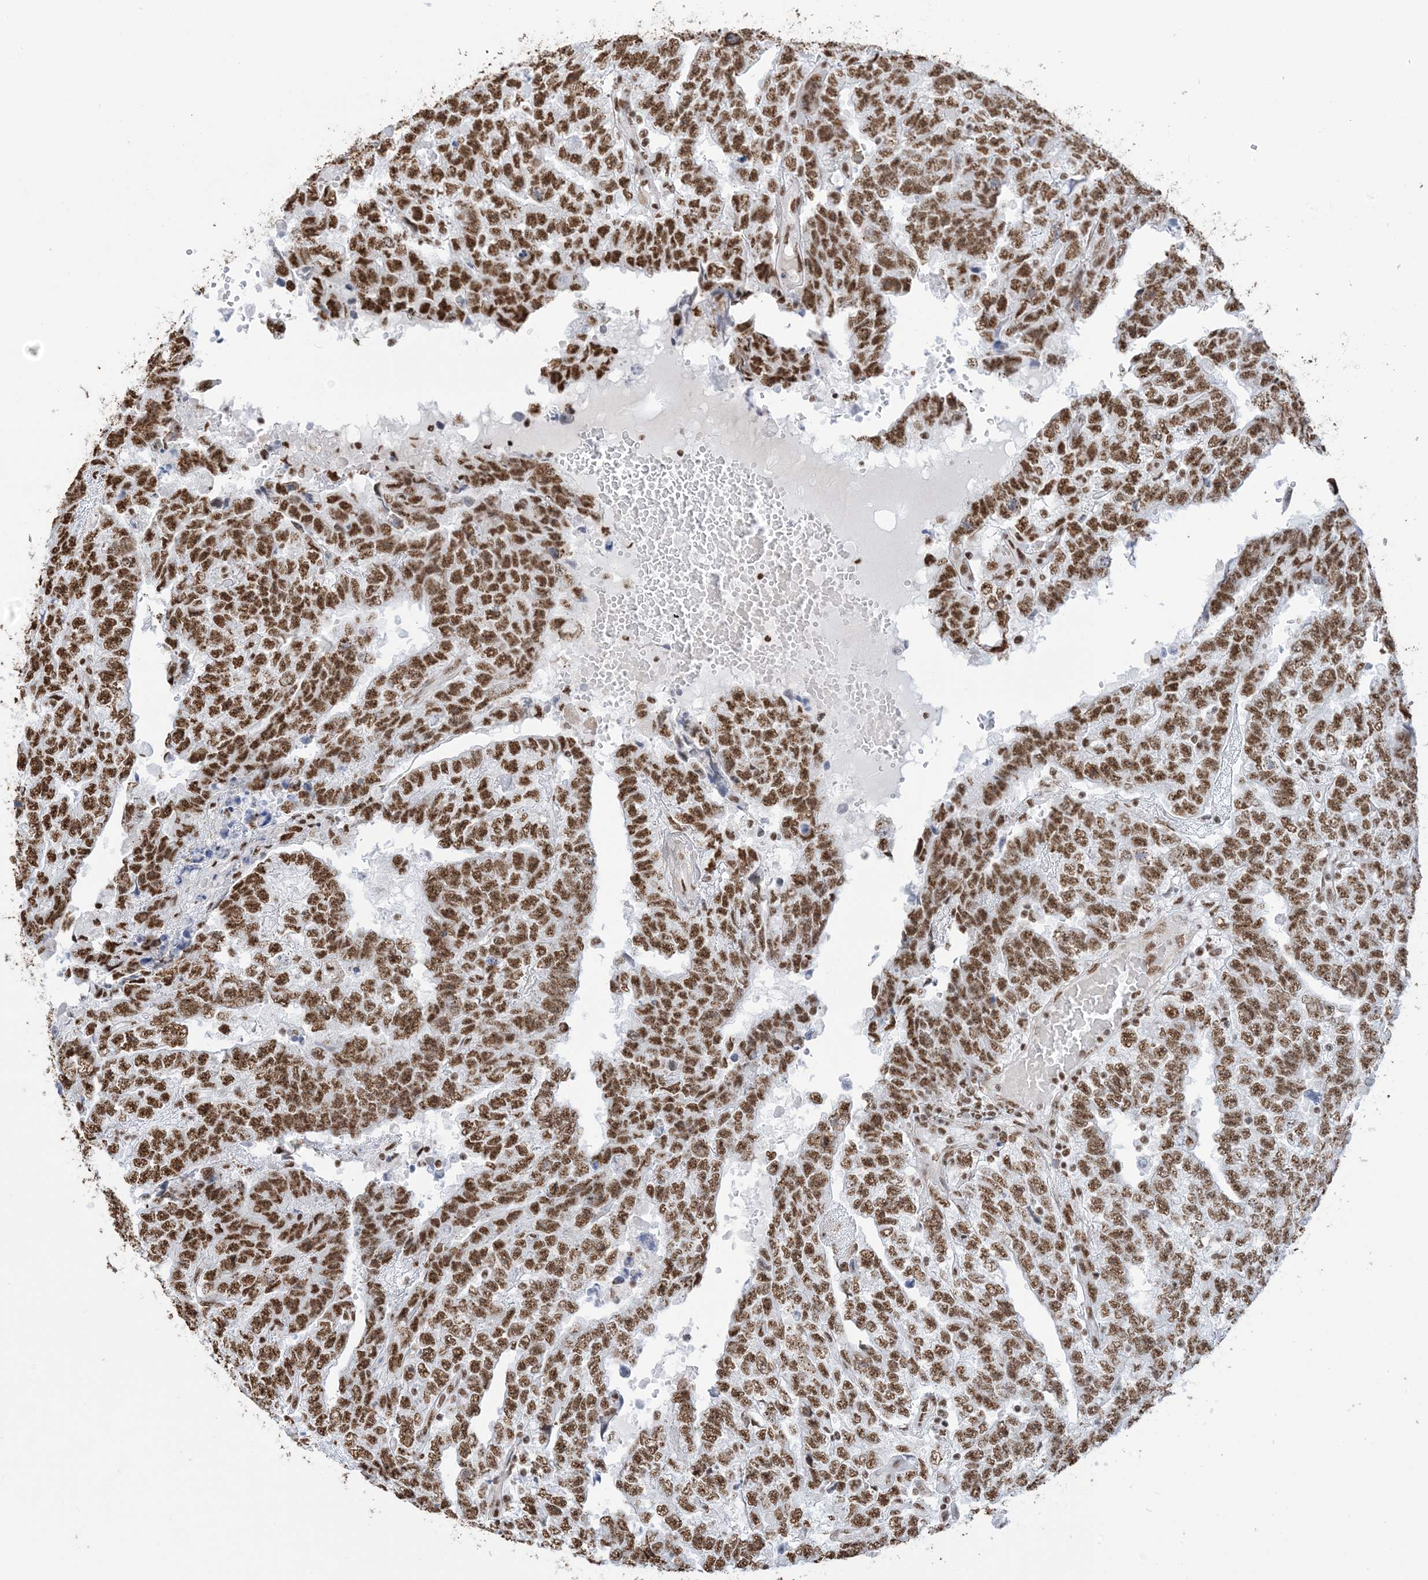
{"staining": {"intensity": "strong", "quantity": ">75%", "location": "nuclear"}, "tissue": "testis cancer", "cell_type": "Tumor cells", "image_type": "cancer", "snomed": [{"axis": "morphology", "description": "Carcinoma, Embryonal, NOS"}, {"axis": "topography", "description": "Testis"}], "caption": "Immunohistochemistry (IHC) micrograph of neoplastic tissue: human testis cancer (embryonal carcinoma) stained using IHC reveals high levels of strong protein expression localized specifically in the nuclear of tumor cells, appearing as a nuclear brown color.", "gene": "ZNF792", "patient": {"sex": "male", "age": 25}}